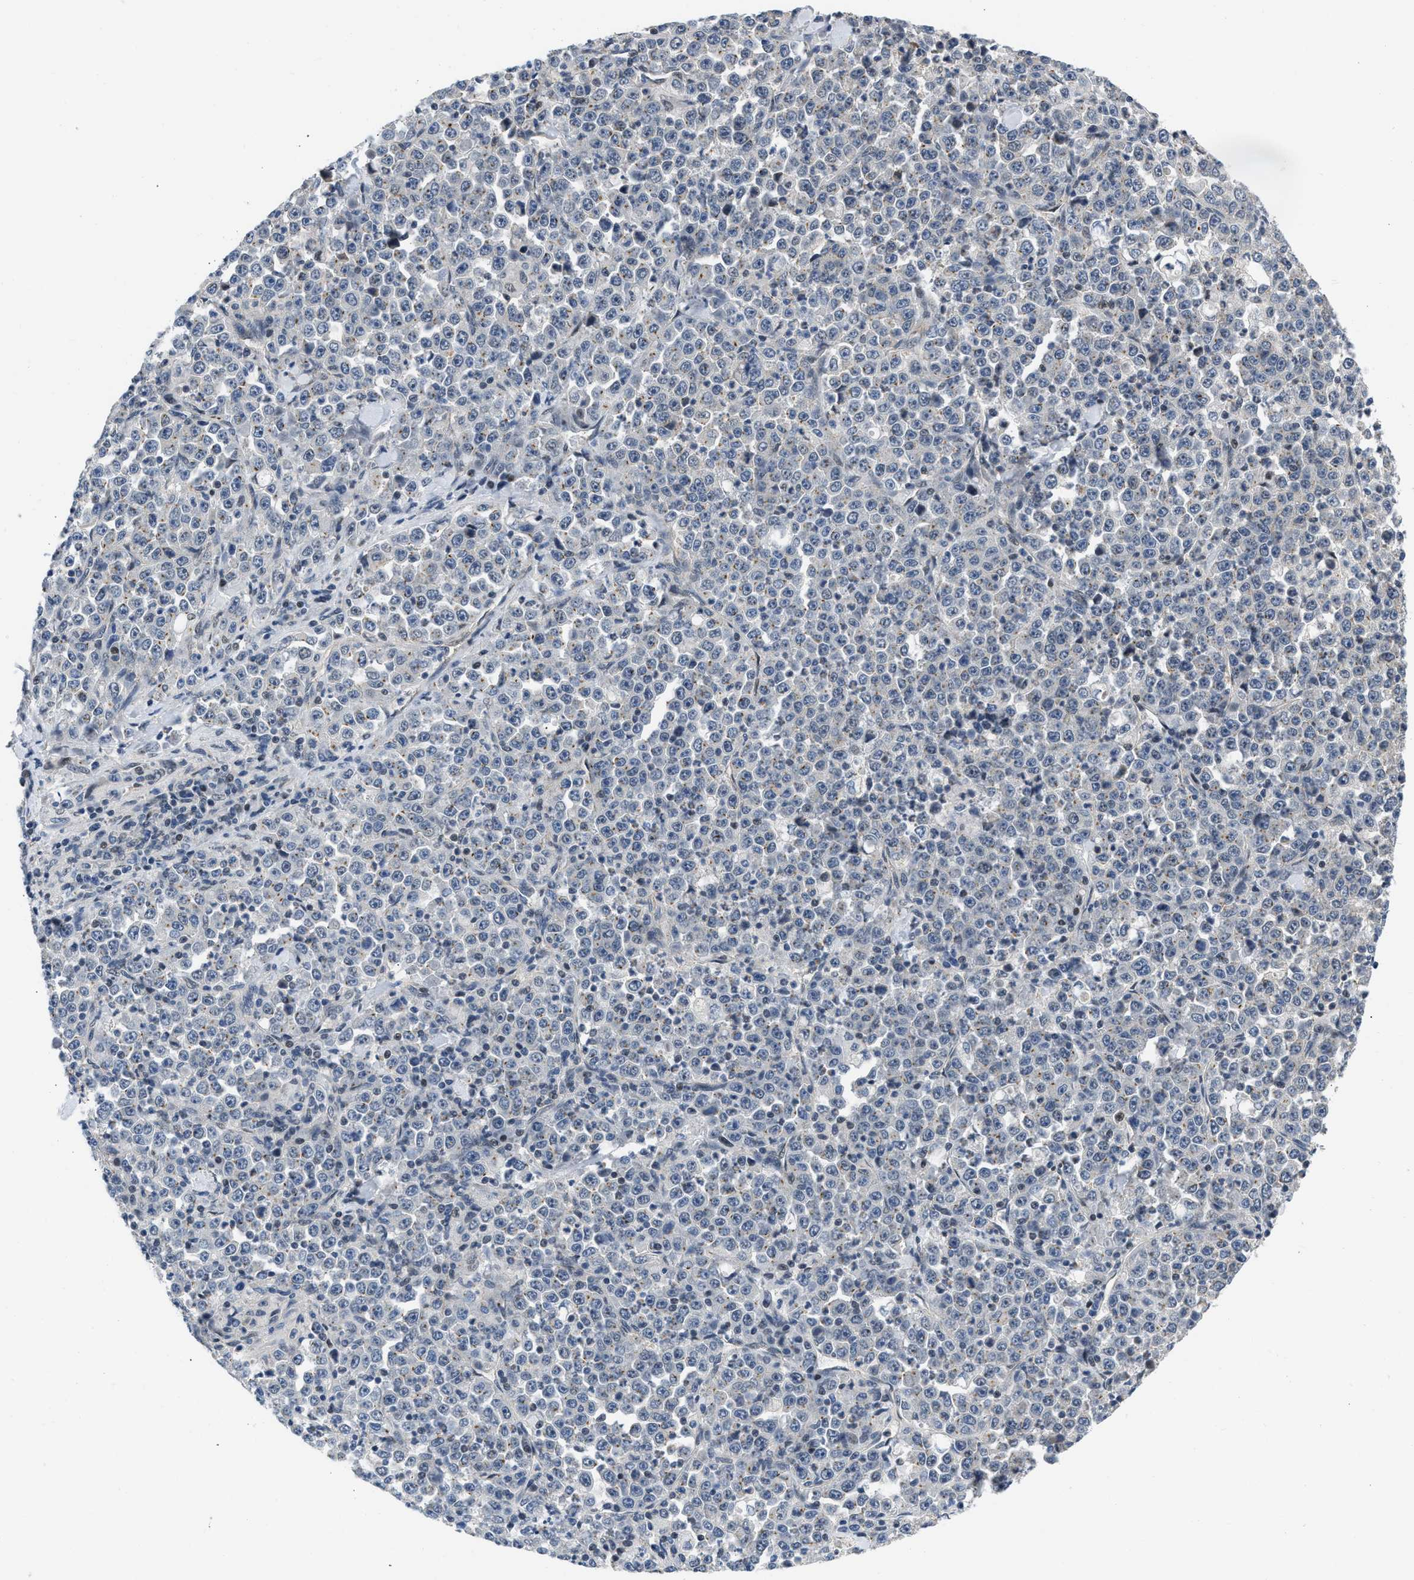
{"staining": {"intensity": "negative", "quantity": "none", "location": "none"}, "tissue": "stomach cancer", "cell_type": "Tumor cells", "image_type": "cancer", "snomed": [{"axis": "morphology", "description": "Normal tissue, NOS"}, {"axis": "morphology", "description": "Adenocarcinoma, NOS"}, {"axis": "topography", "description": "Stomach, upper"}, {"axis": "topography", "description": "Stomach"}], "caption": "High magnification brightfield microscopy of stomach cancer (adenocarcinoma) stained with DAB (3,3'-diaminobenzidine) (brown) and counterstained with hematoxylin (blue): tumor cells show no significant expression. (DAB (3,3'-diaminobenzidine) immunohistochemistry visualized using brightfield microscopy, high magnification).", "gene": "OLIG3", "patient": {"sex": "male", "age": 59}}